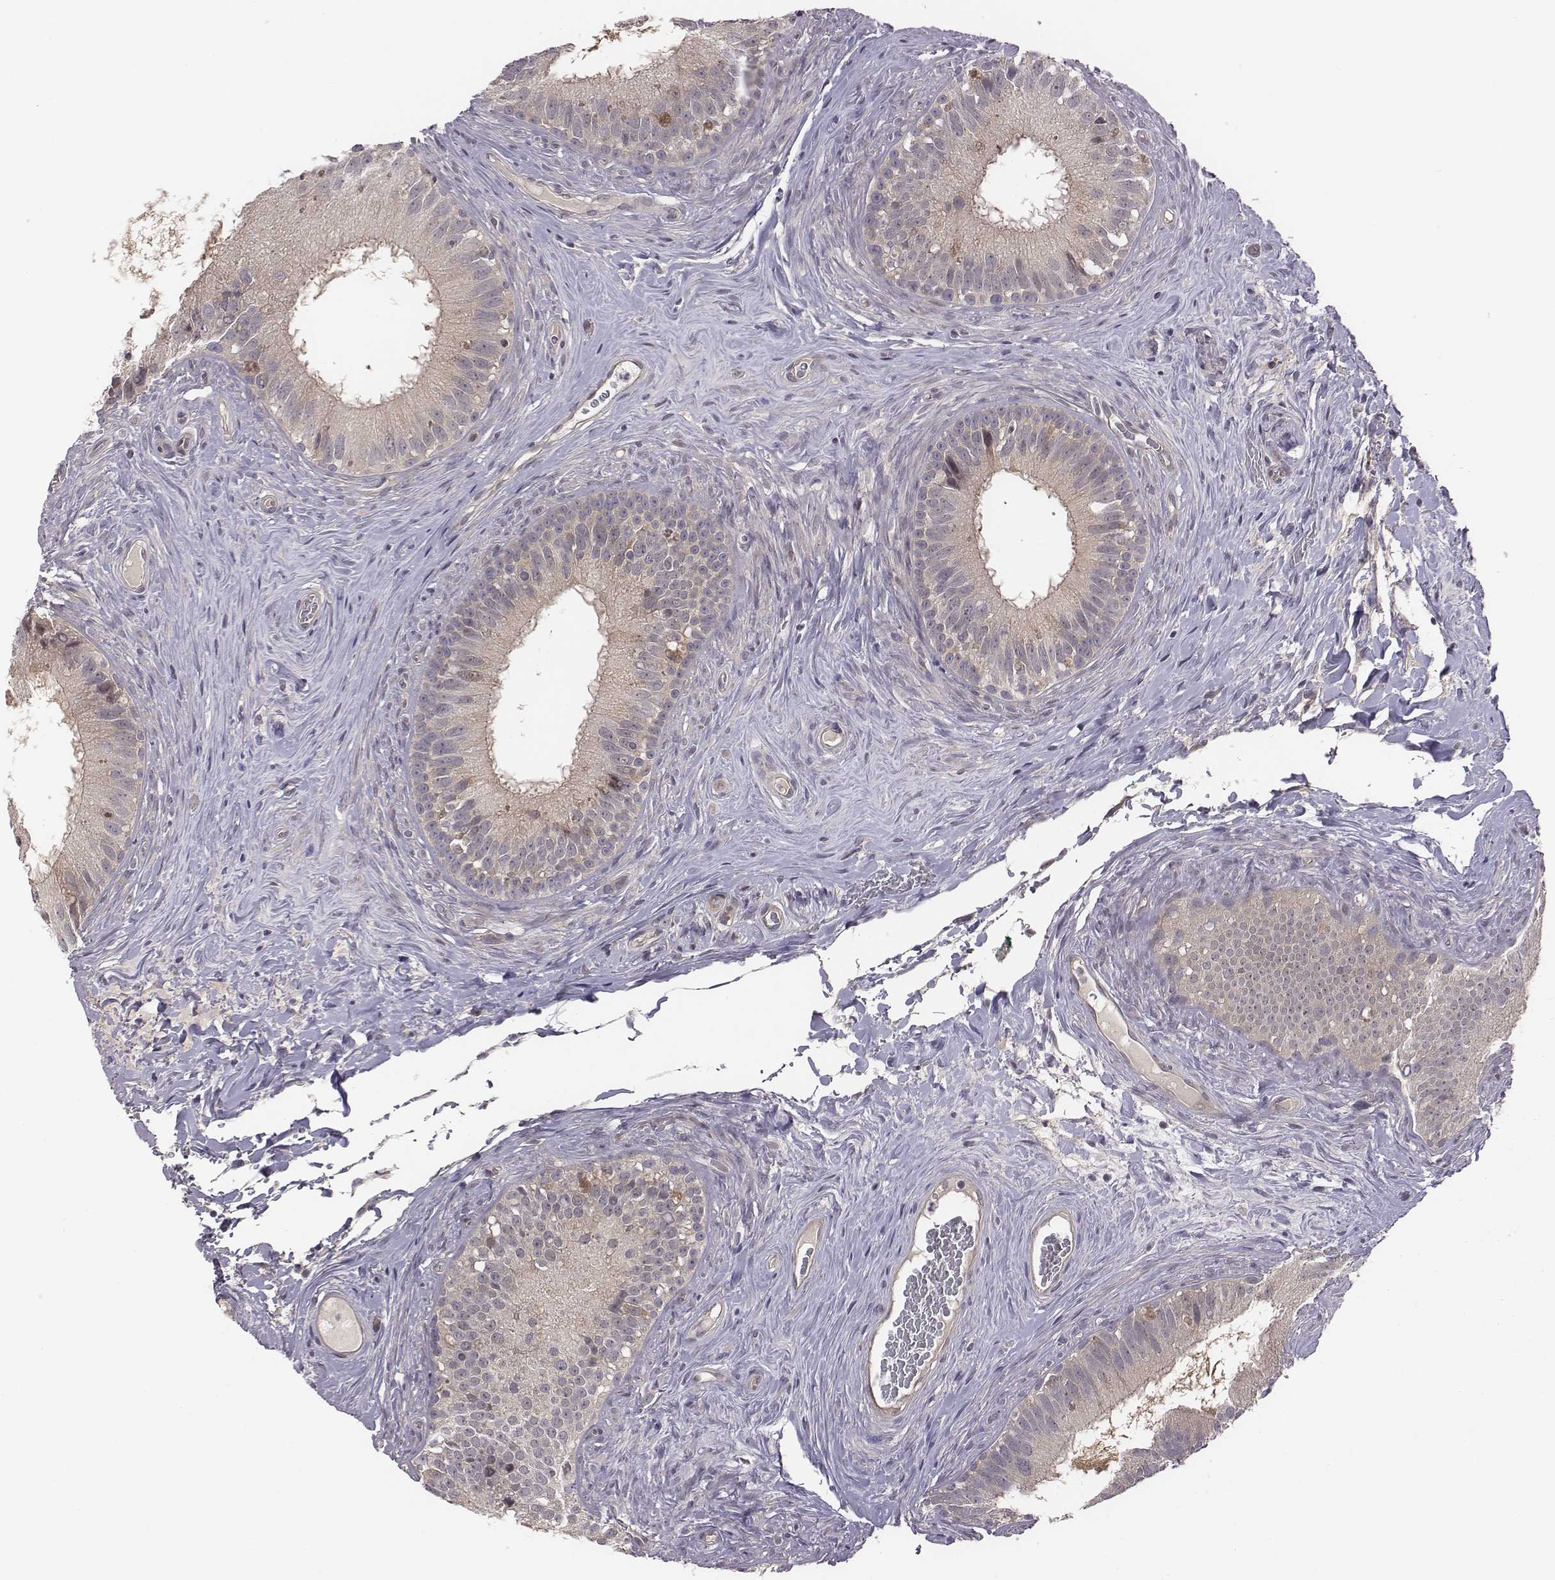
{"staining": {"intensity": "weak", "quantity": "<25%", "location": "cytoplasmic/membranous"}, "tissue": "epididymis", "cell_type": "Glandular cells", "image_type": "normal", "snomed": [{"axis": "morphology", "description": "Normal tissue, NOS"}, {"axis": "topography", "description": "Epididymis"}], "caption": "A micrograph of epididymis stained for a protein reveals no brown staining in glandular cells. The staining is performed using DAB (3,3'-diaminobenzidine) brown chromogen with nuclei counter-stained in using hematoxylin.", "gene": "SMURF2", "patient": {"sex": "male", "age": 59}}